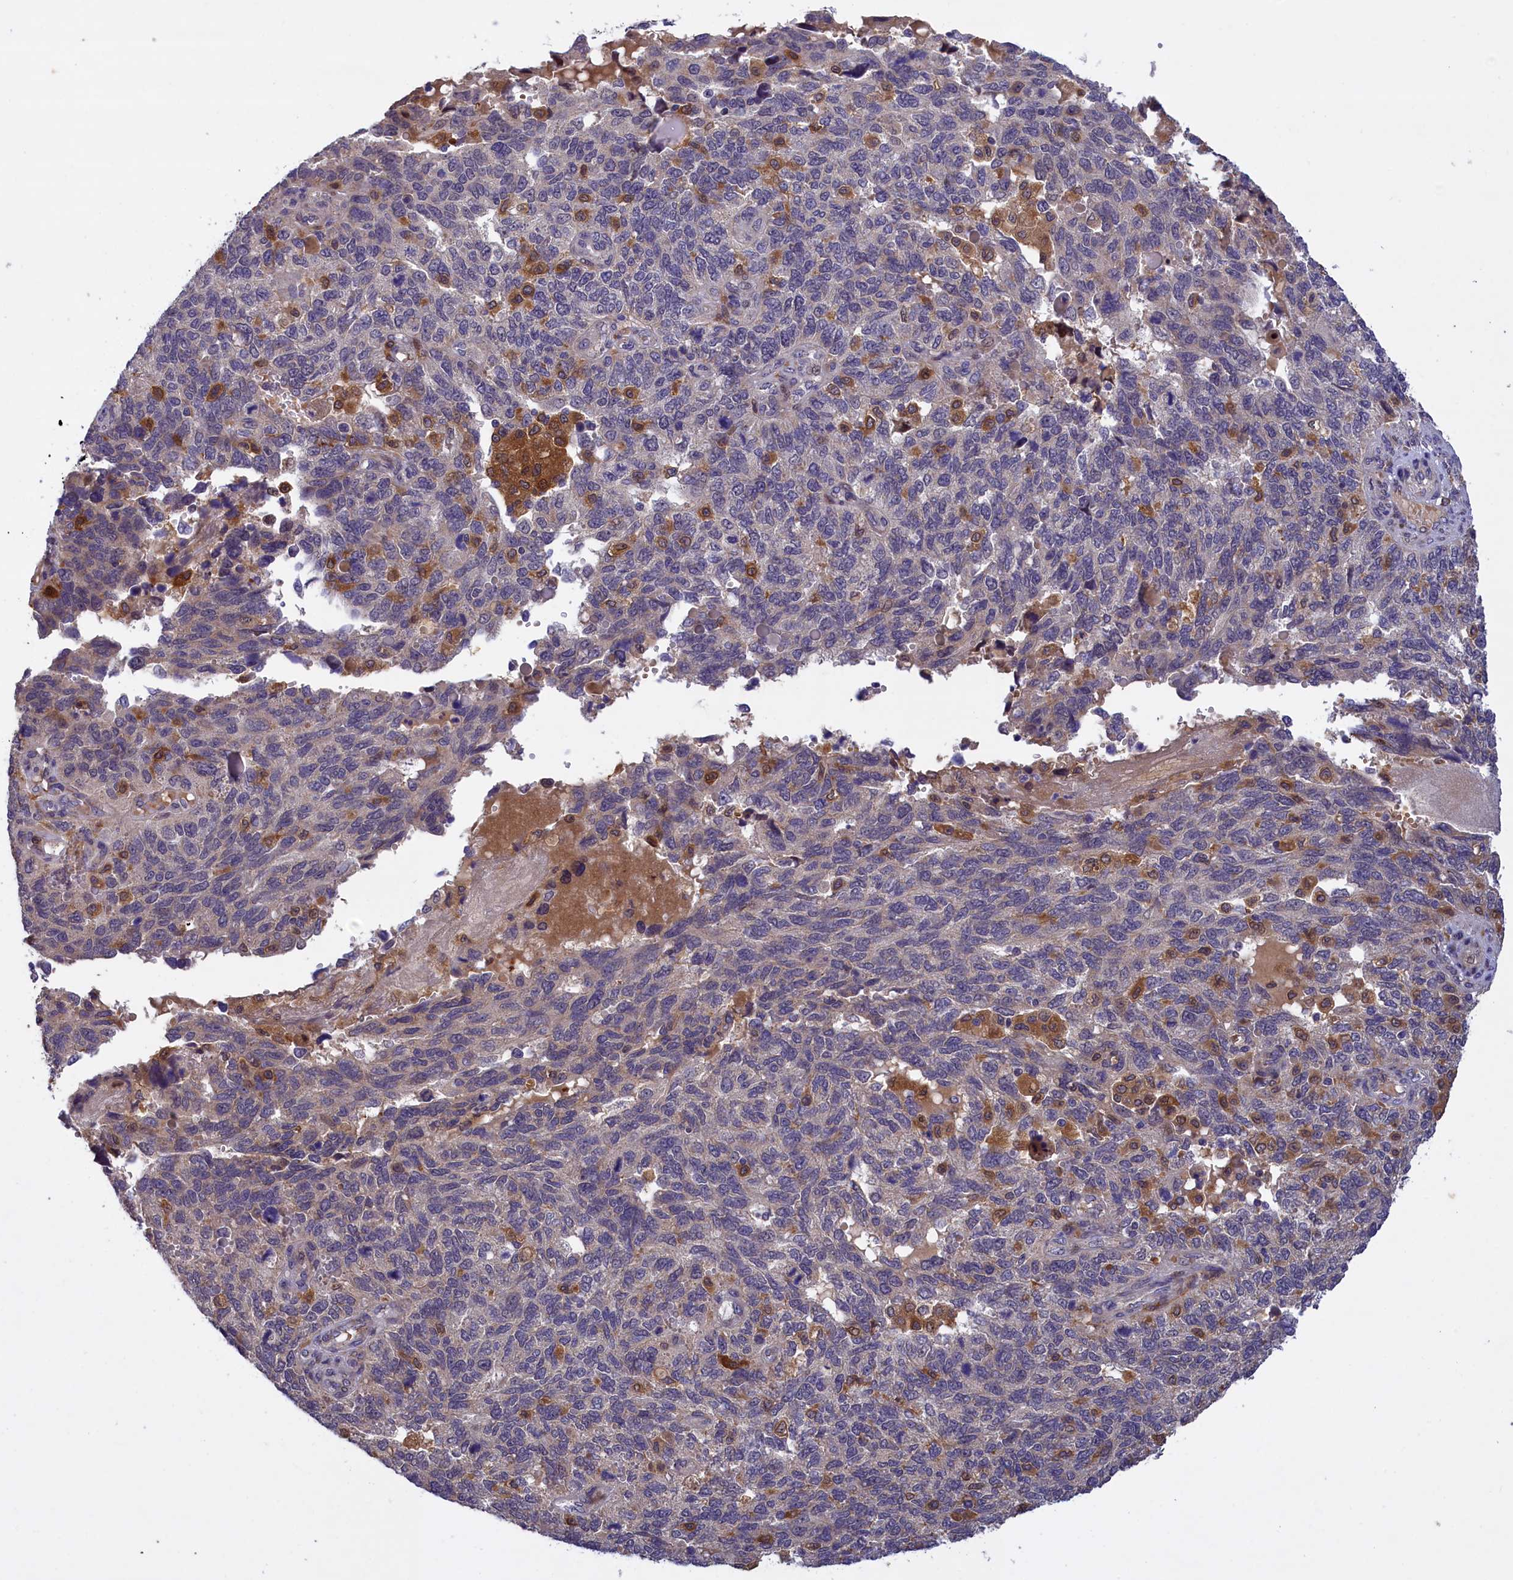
{"staining": {"intensity": "strong", "quantity": "<25%", "location": "cytoplasmic/membranous"}, "tissue": "endometrial cancer", "cell_type": "Tumor cells", "image_type": "cancer", "snomed": [{"axis": "morphology", "description": "Adenocarcinoma, NOS"}, {"axis": "topography", "description": "Endometrium"}], "caption": "IHC micrograph of endometrial adenocarcinoma stained for a protein (brown), which displays medium levels of strong cytoplasmic/membranous staining in approximately <25% of tumor cells.", "gene": "NAIP", "patient": {"sex": "female", "age": 66}}